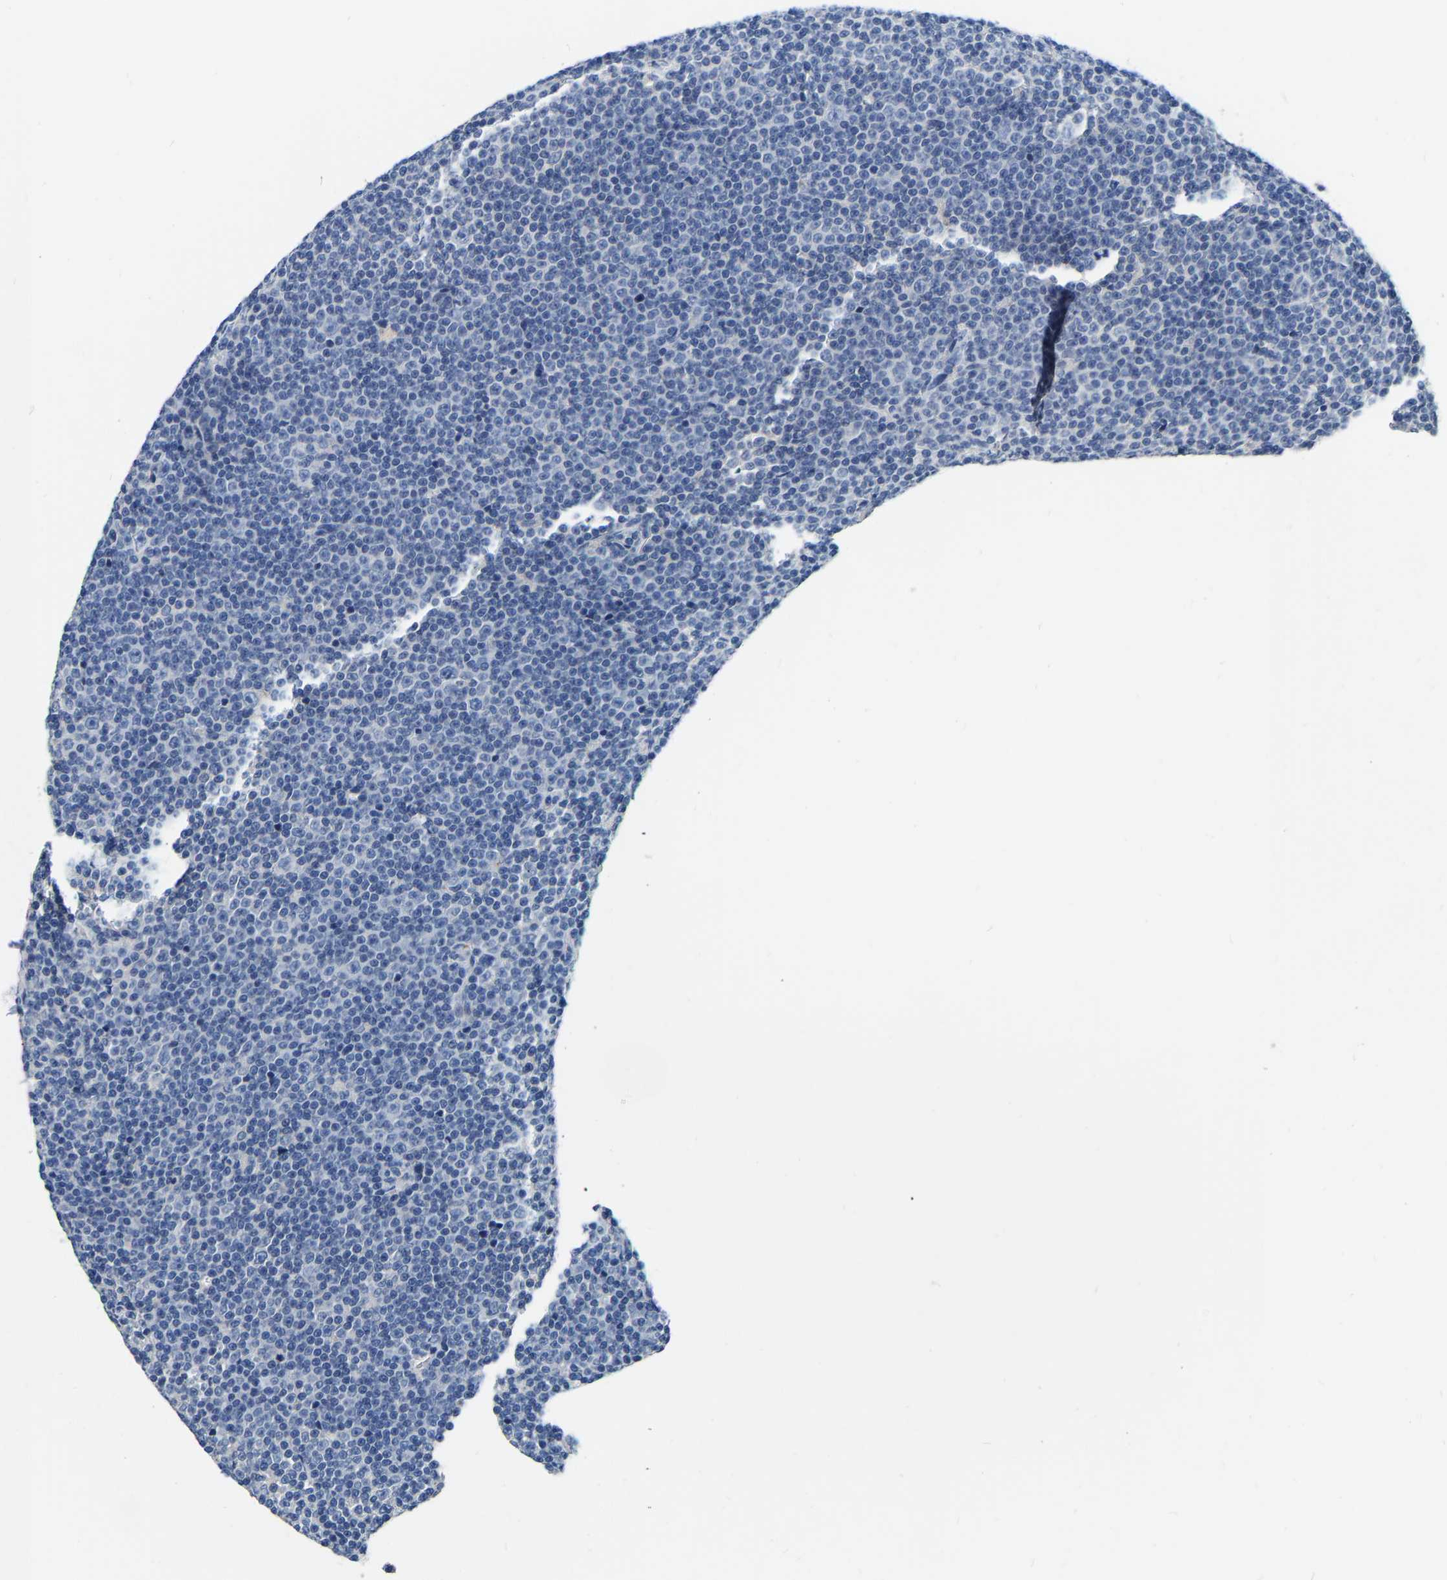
{"staining": {"intensity": "negative", "quantity": "none", "location": "none"}, "tissue": "lymphoma", "cell_type": "Tumor cells", "image_type": "cancer", "snomed": [{"axis": "morphology", "description": "Malignant lymphoma, non-Hodgkin's type, Low grade"}, {"axis": "topography", "description": "Lymph node"}], "caption": "This is an IHC image of lymphoma. There is no staining in tumor cells.", "gene": "RAB27B", "patient": {"sex": "female", "age": 67}}